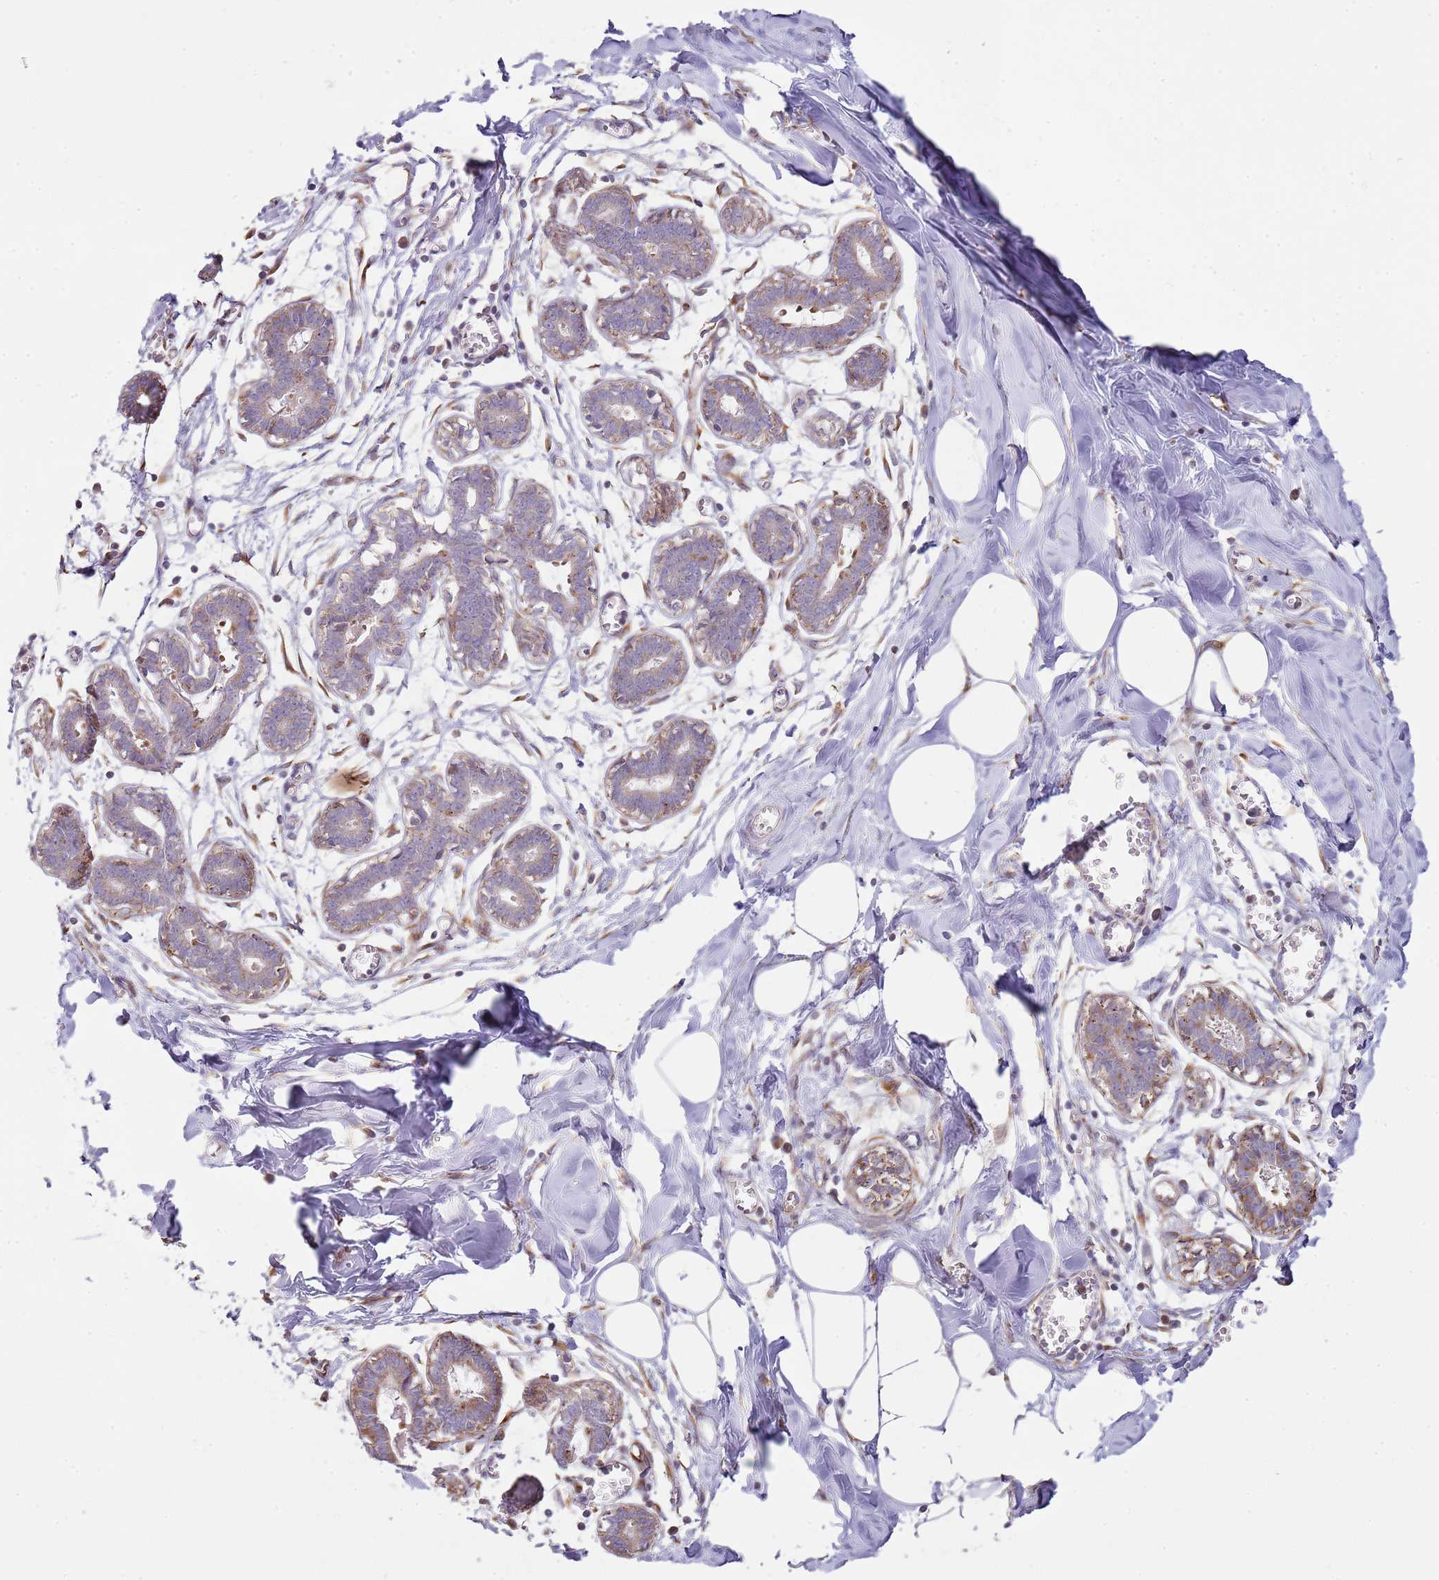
{"staining": {"intensity": "weak", "quantity": "<25%", "location": "cytoplasmic/membranous"}, "tissue": "breast", "cell_type": "Adipocytes", "image_type": "normal", "snomed": [{"axis": "morphology", "description": "Normal tissue, NOS"}, {"axis": "topography", "description": "Breast"}], "caption": "DAB (3,3'-diaminobenzidine) immunohistochemical staining of benign human breast shows no significant staining in adipocytes.", "gene": "GRAP", "patient": {"sex": "female", "age": 27}}